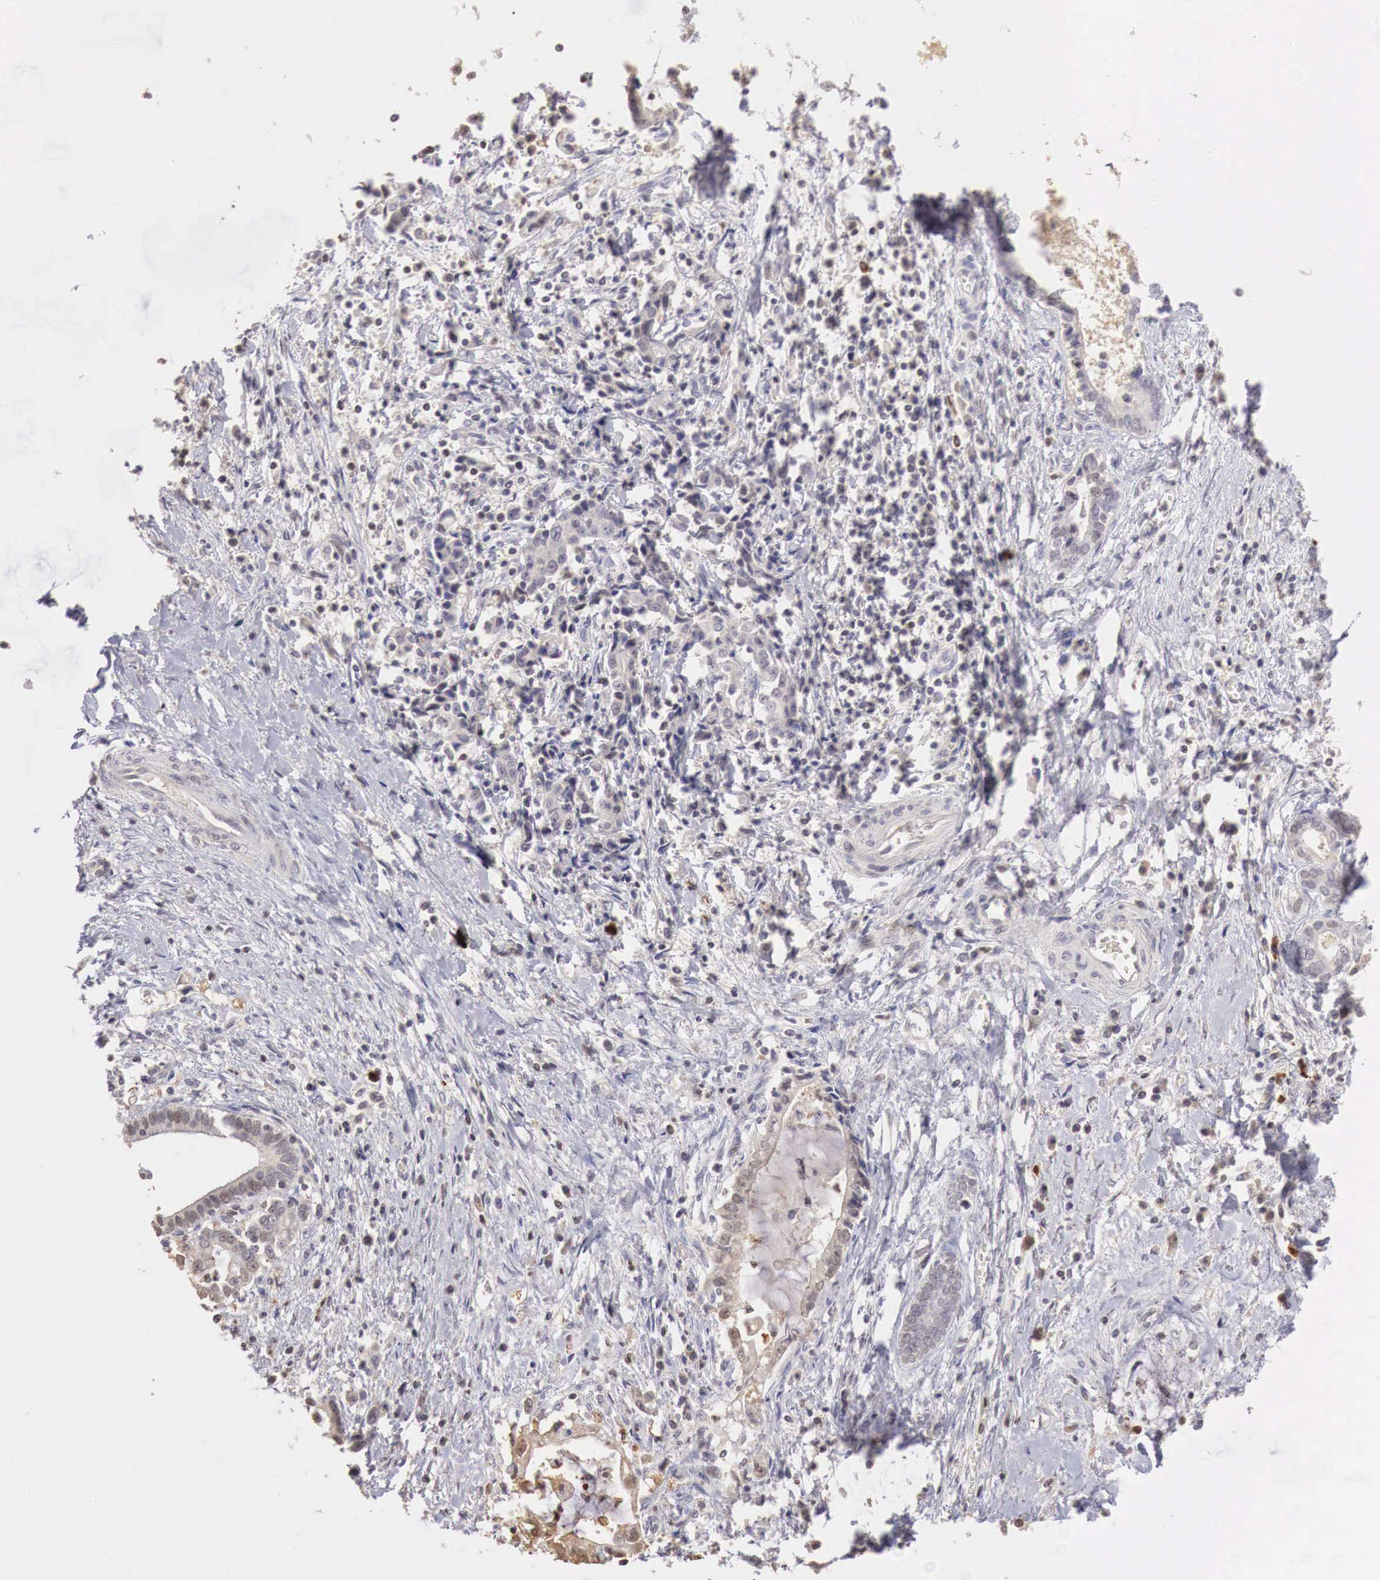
{"staining": {"intensity": "weak", "quantity": ">75%", "location": "cytoplasmic/membranous"}, "tissue": "liver cancer", "cell_type": "Tumor cells", "image_type": "cancer", "snomed": [{"axis": "morphology", "description": "Cholangiocarcinoma"}, {"axis": "topography", "description": "Liver"}], "caption": "Liver cancer tissue demonstrates weak cytoplasmic/membranous staining in approximately >75% of tumor cells, visualized by immunohistochemistry.", "gene": "TBC1D9", "patient": {"sex": "male", "age": 57}}